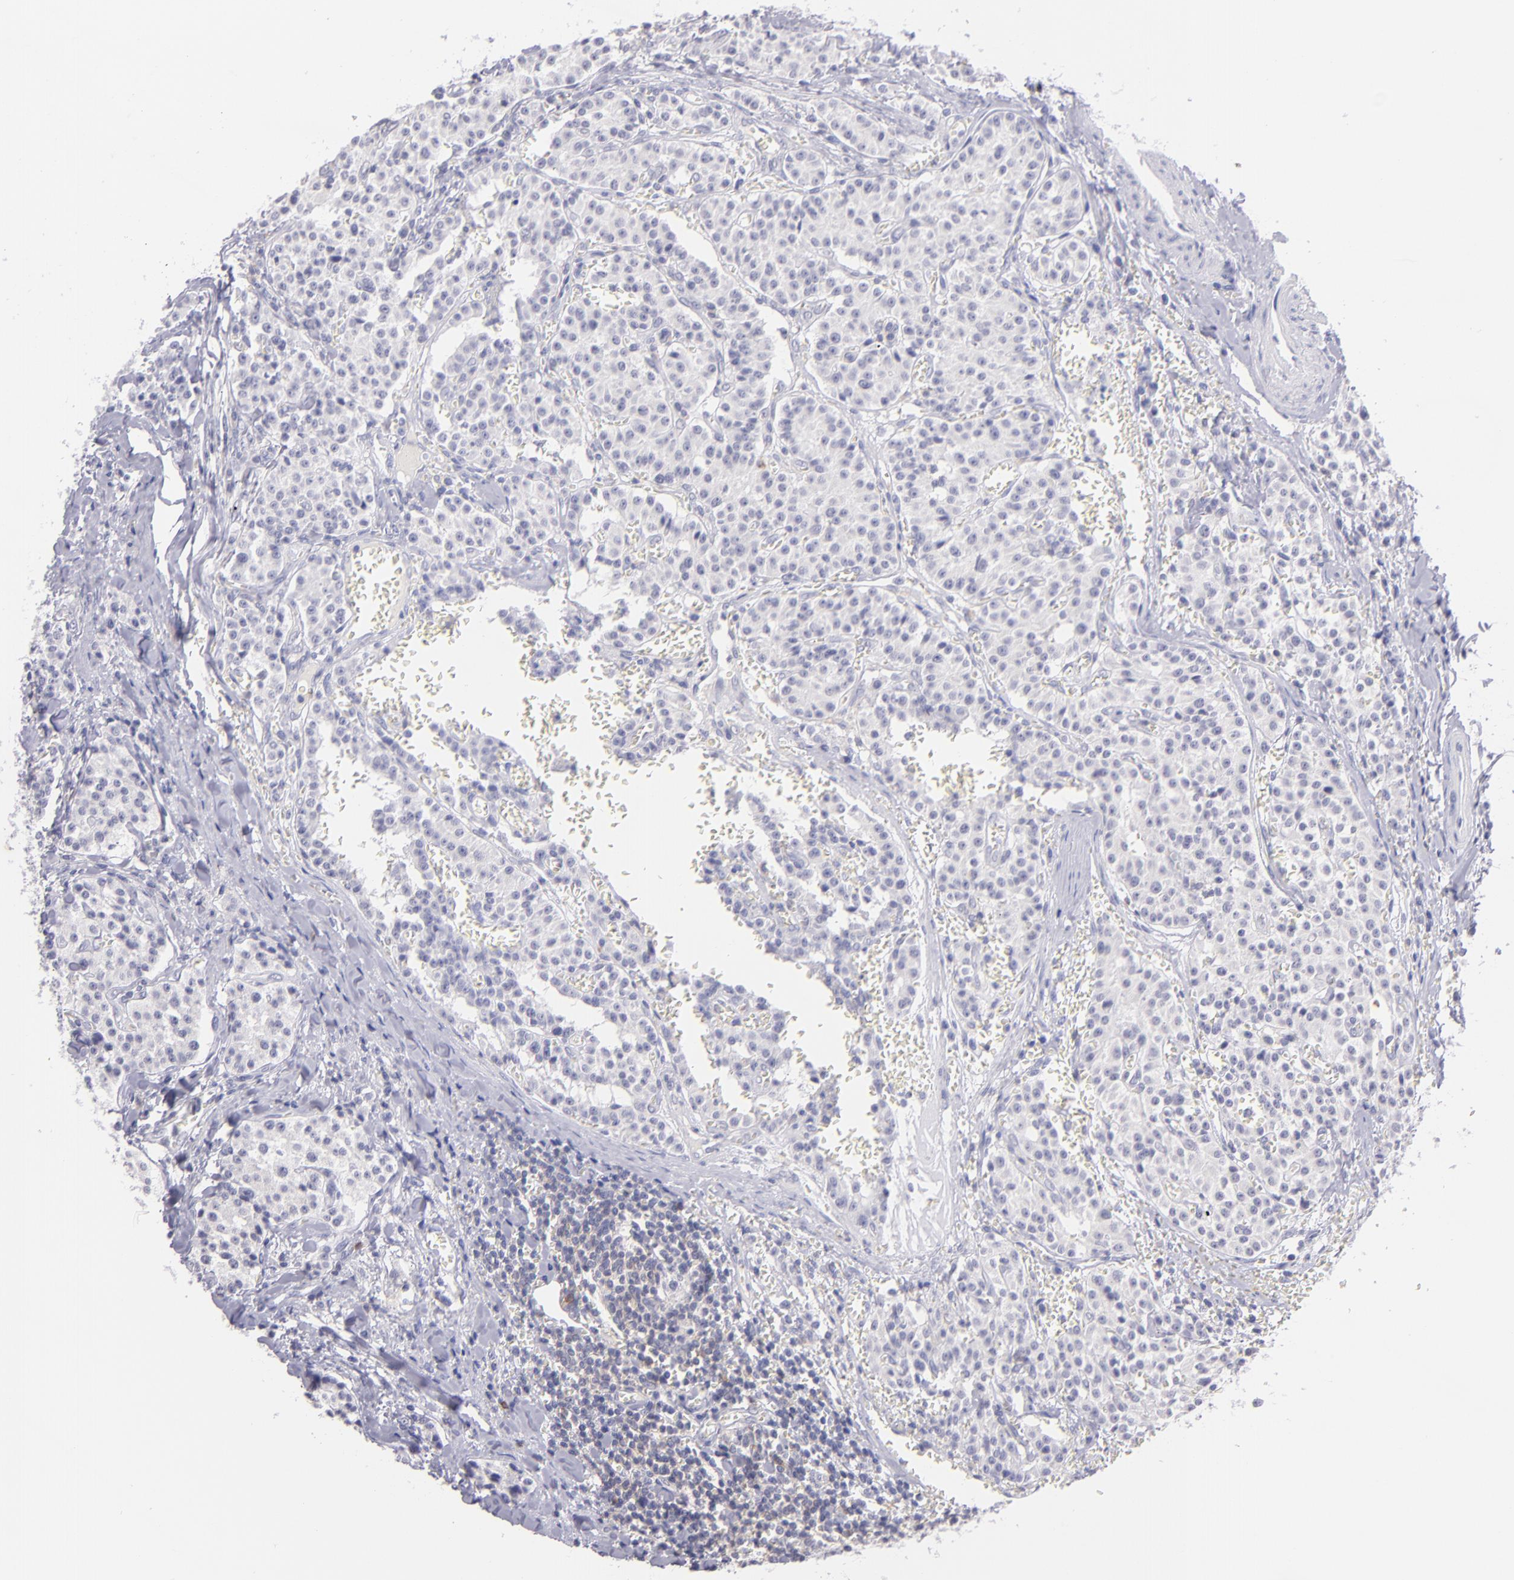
{"staining": {"intensity": "negative", "quantity": "none", "location": "none"}, "tissue": "carcinoid", "cell_type": "Tumor cells", "image_type": "cancer", "snomed": [{"axis": "morphology", "description": "Carcinoid, malignant, NOS"}, {"axis": "topography", "description": "Stomach"}], "caption": "Immunohistochemistry of human malignant carcinoid displays no staining in tumor cells.", "gene": "IL2RA", "patient": {"sex": "female", "age": 76}}